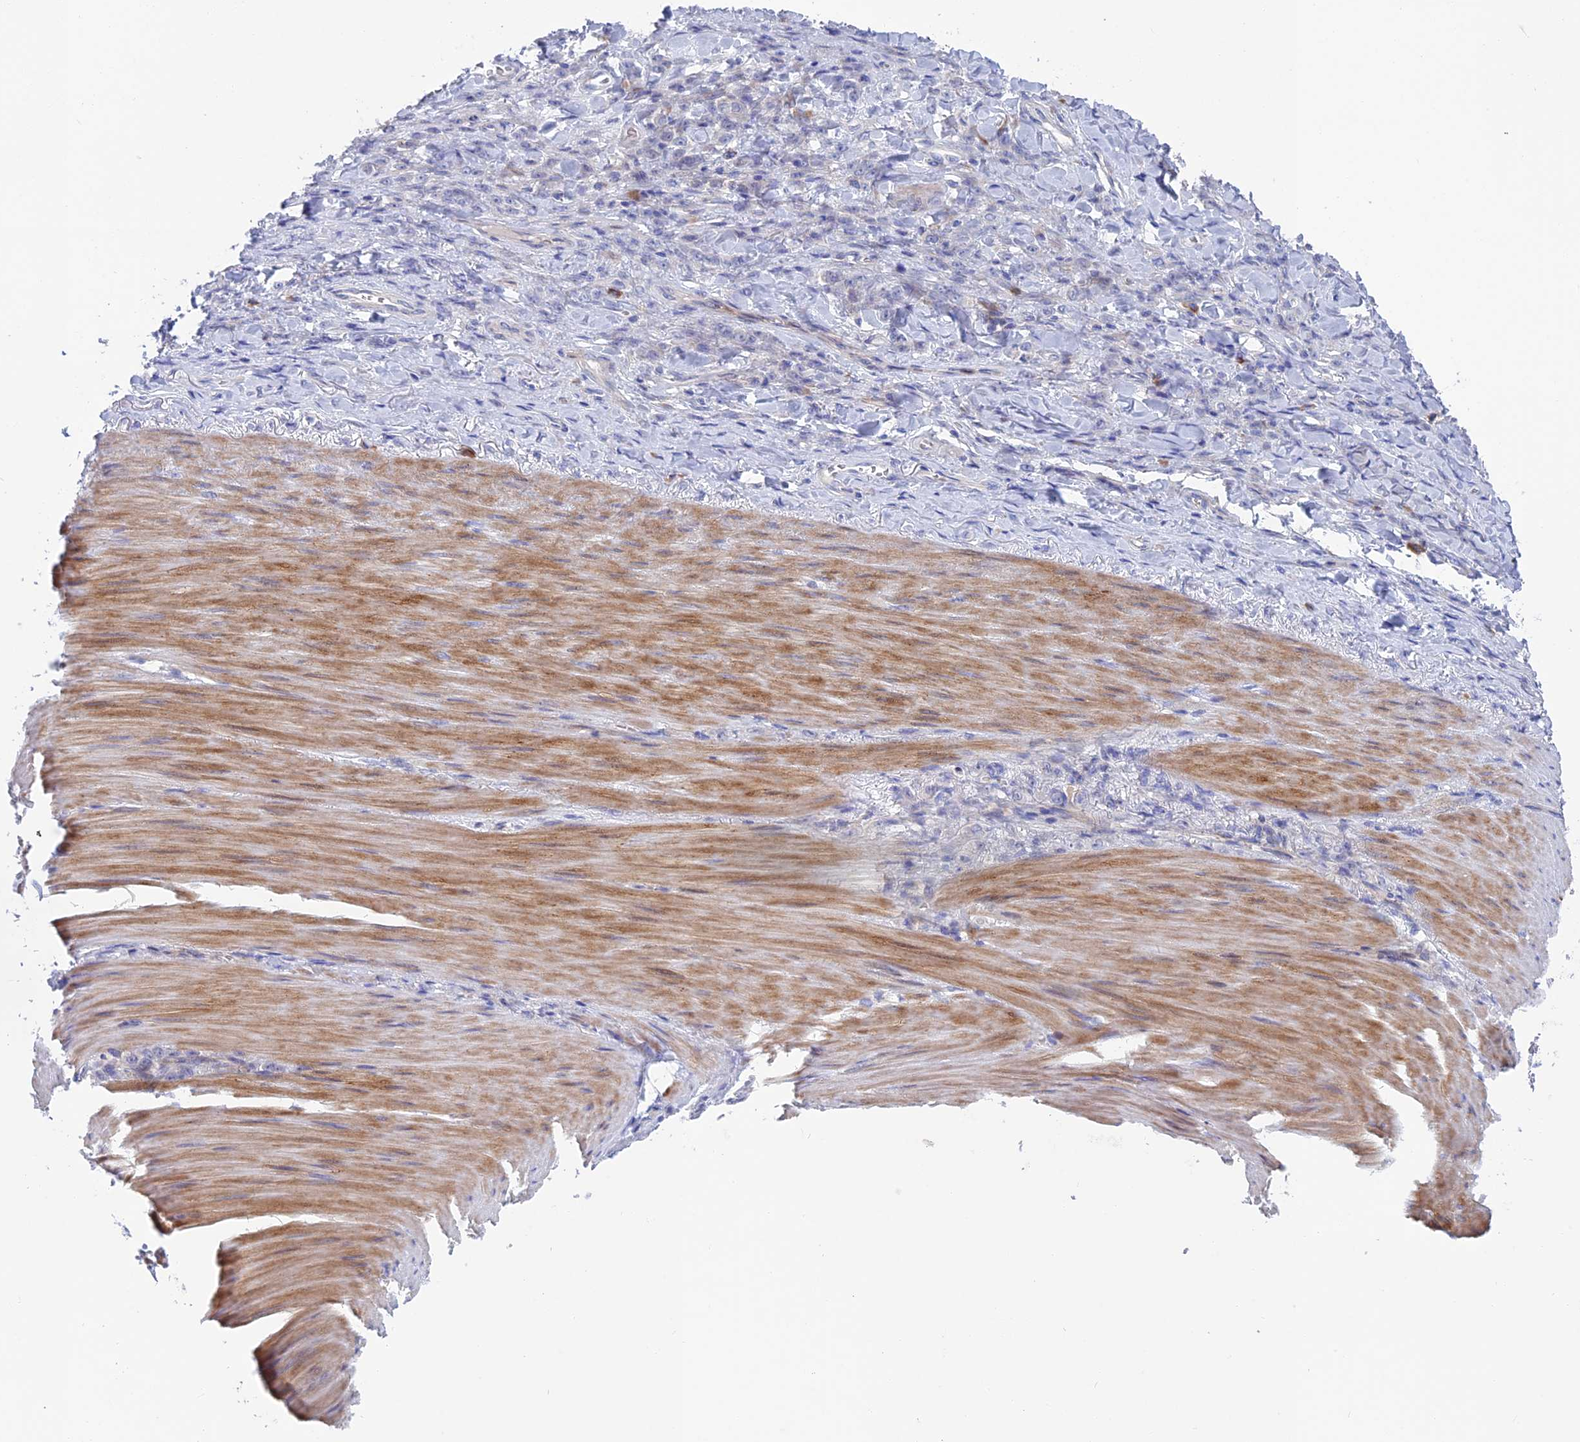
{"staining": {"intensity": "negative", "quantity": "none", "location": "none"}, "tissue": "stomach cancer", "cell_type": "Tumor cells", "image_type": "cancer", "snomed": [{"axis": "morphology", "description": "Normal tissue, NOS"}, {"axis": "morphology", "description": "Adenocarcinoma, NOS"}, {"axis": "topography", "description": "Stomach"}], "caption": "Human stomach cancer (adenocarcinoma) stained for a protein using IHC reveals no expression in tumor cells.", "gene": "SLC2A6", "patient": {"sex": "male", "age": 82}}